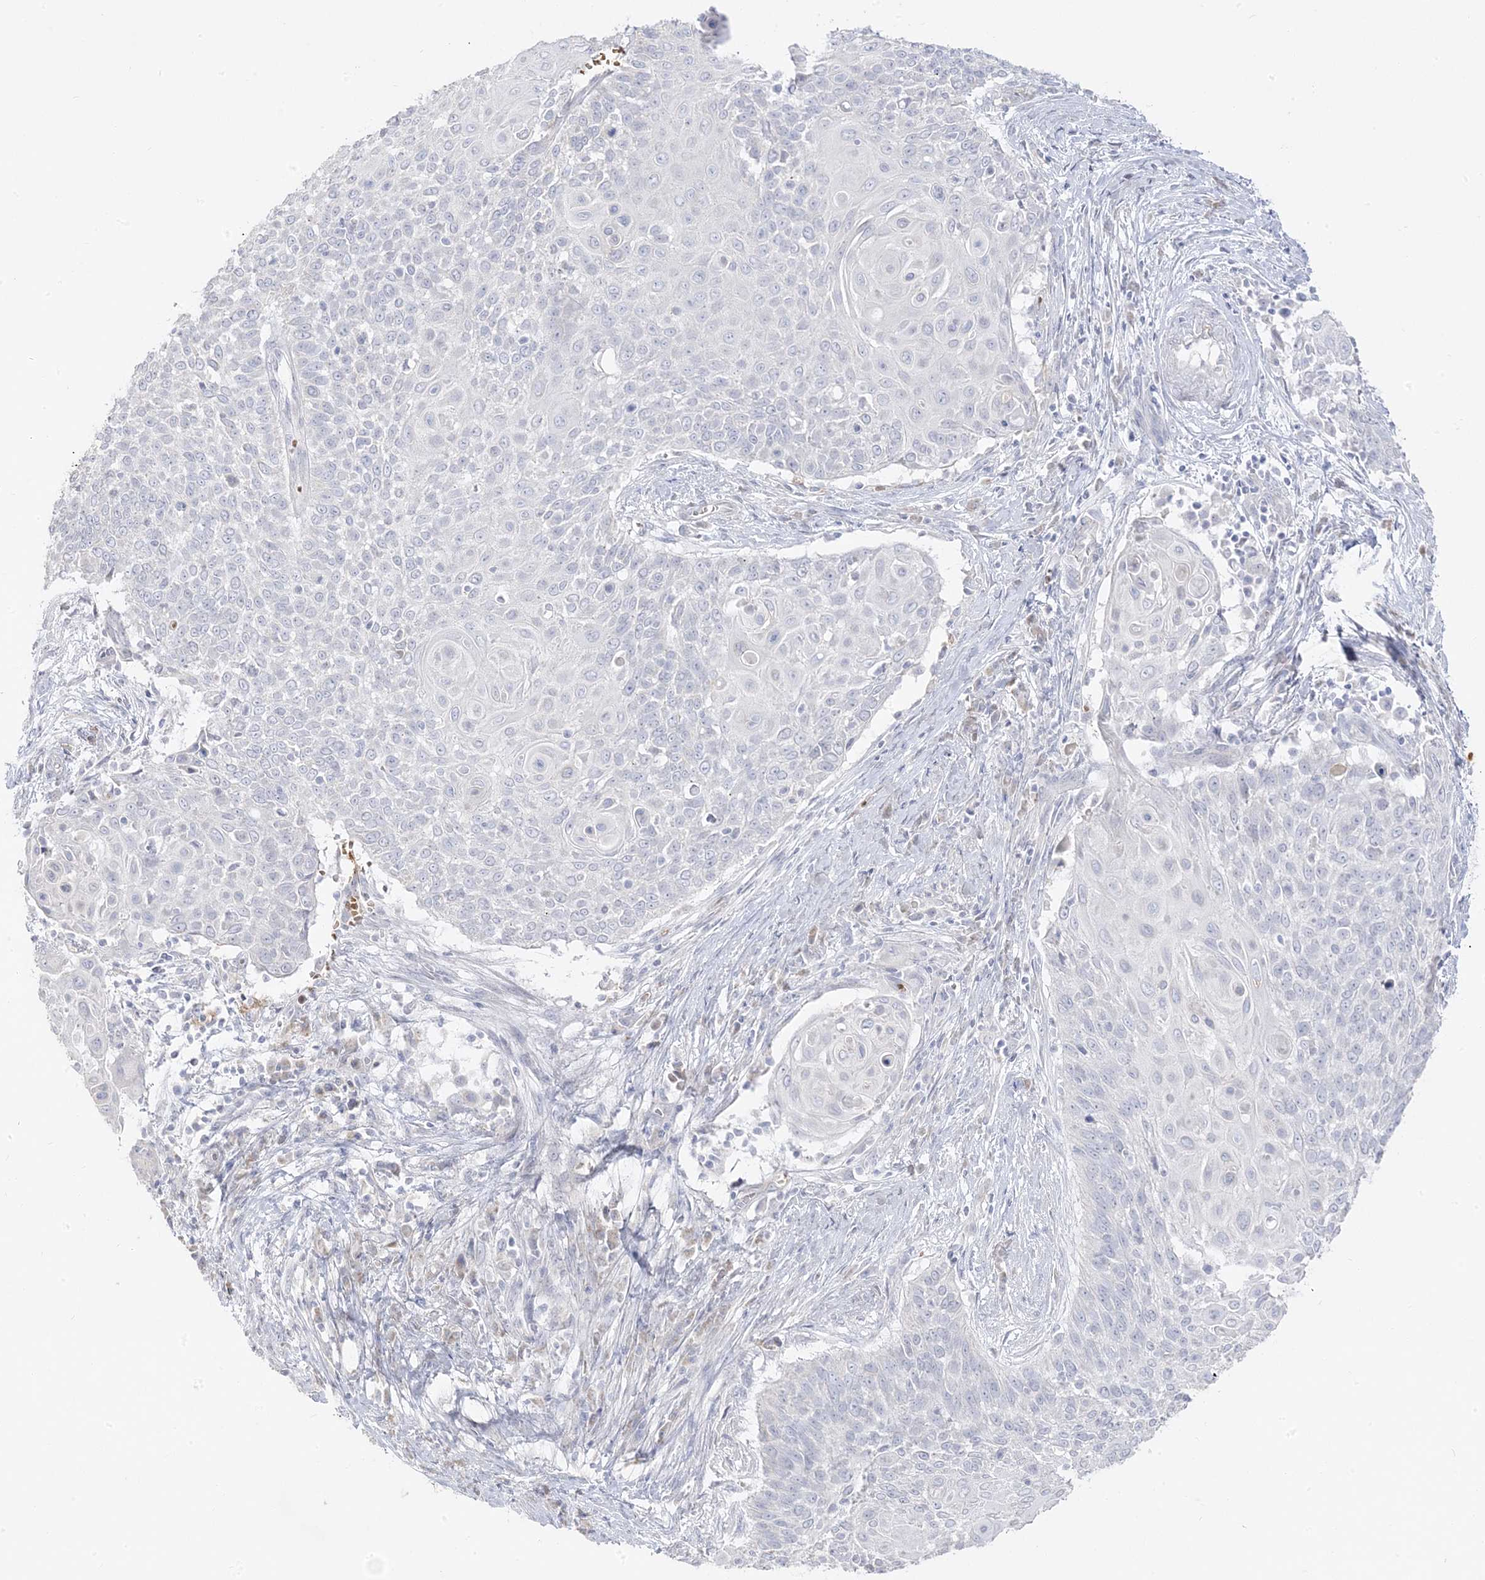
{"staining": {"intensity": "negative", "quantity": "none", "location": "none"}, "tissue": "cervical cancer", "cell_type": "Tumor cells", "image_type": "cancer", "snomed": [{"axis": "morphology", "description": "Squamous cell carcinoma, NOS"}, {"axis": "topography", "description": "Cervix"}], "caption": "DAB (3,3'-diaminobenzidine) immunohistochemical staining of cervical cancer (squamous cell carcinoma) displays no significant positivity in tumor cells.", "gene": "TRANK1", "patient": {"sex": "female", "age": 39}}